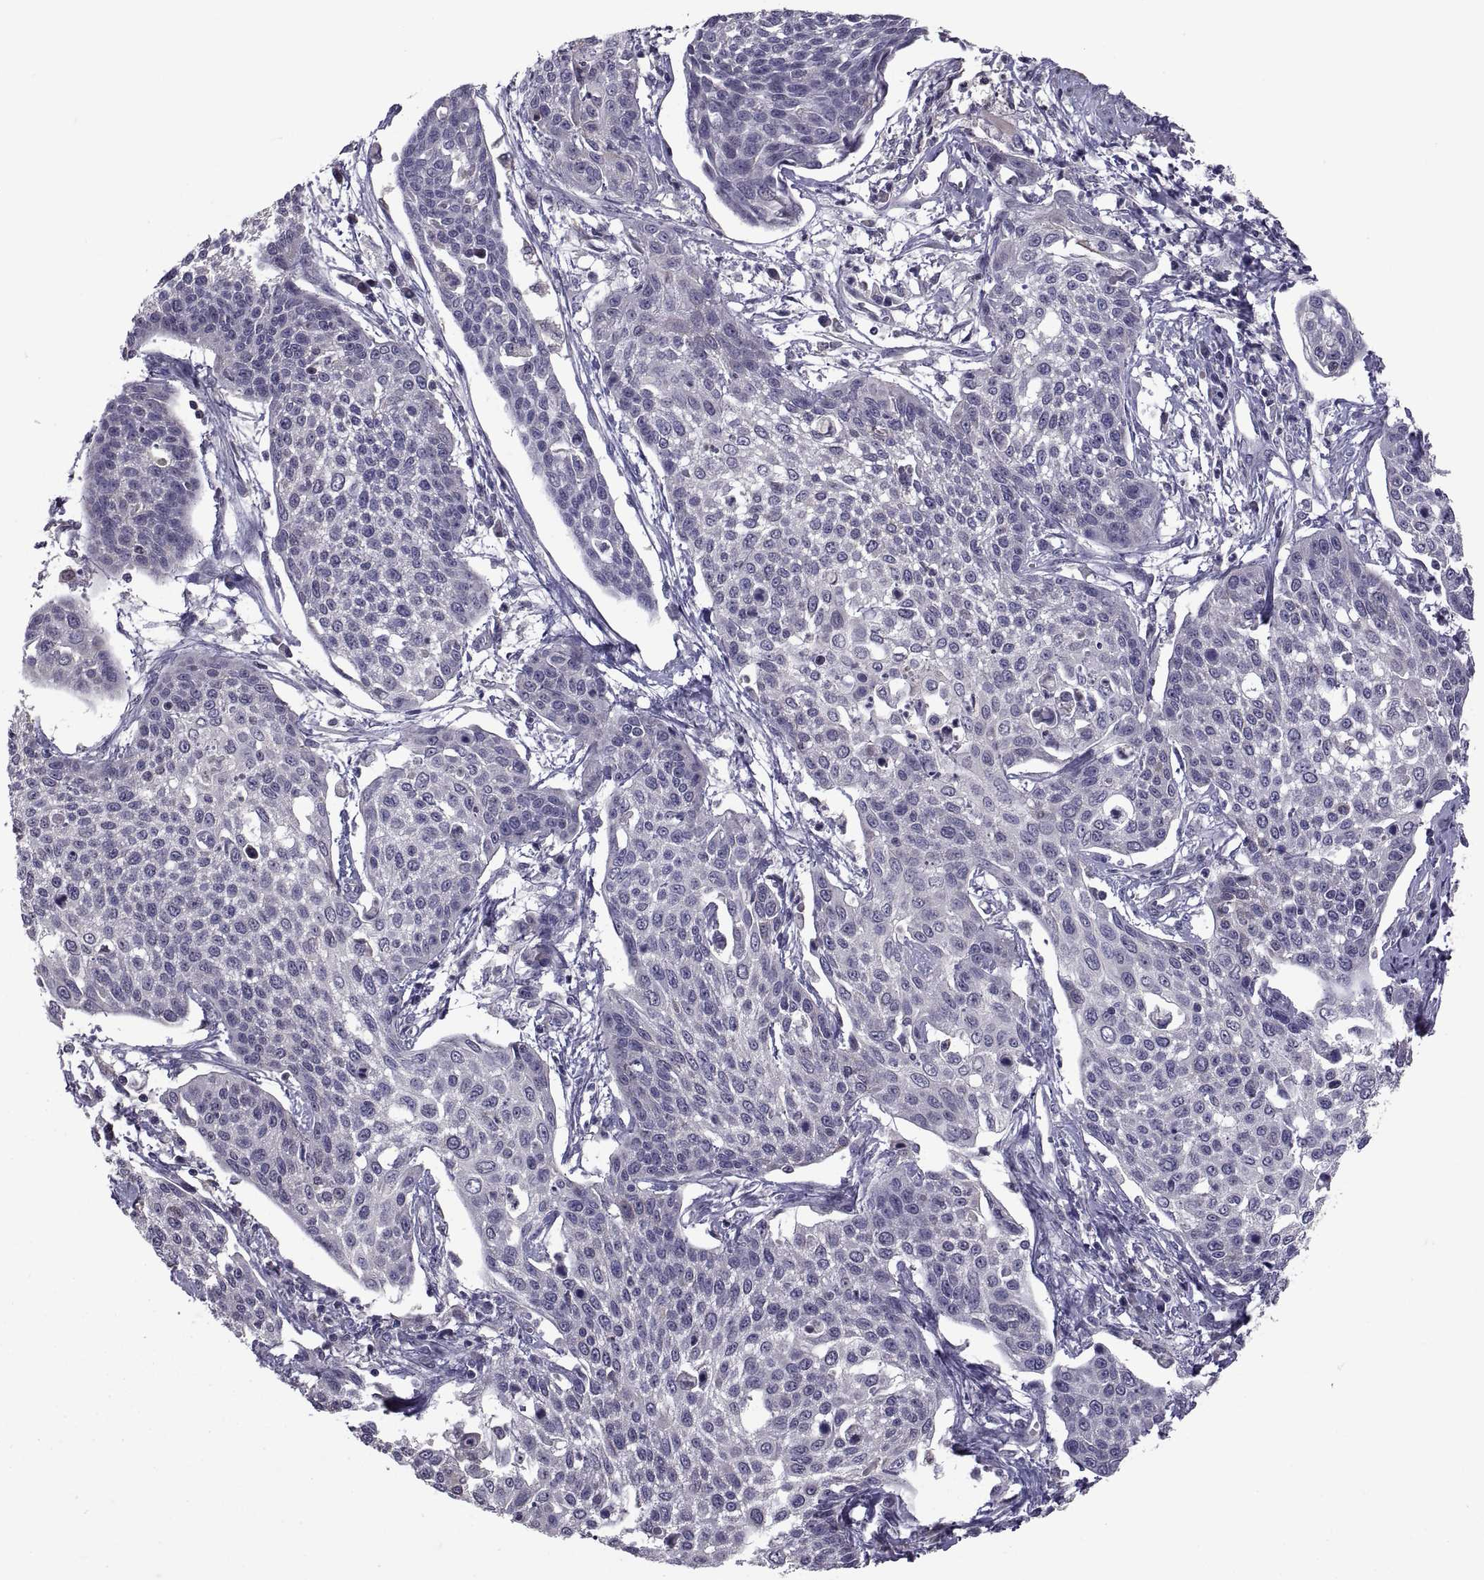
{"staining": {"intensity": "negative", "quantity": "none", "location": "none"}, "tissue": "cervical cancer", "cell_type": "Tumor cells", "image_type": "cancer", "snomed": [{"axis": "morphology", "description": "Squamous cell carcinoma, NOS"}, {"axis": "topography", "description": "Cervix"}], "caption": "IHC of cervical cancer reveals no staining in tumor cells.", "gene": "NPTX2", "patient": {"sex": "female", "age": 34}}